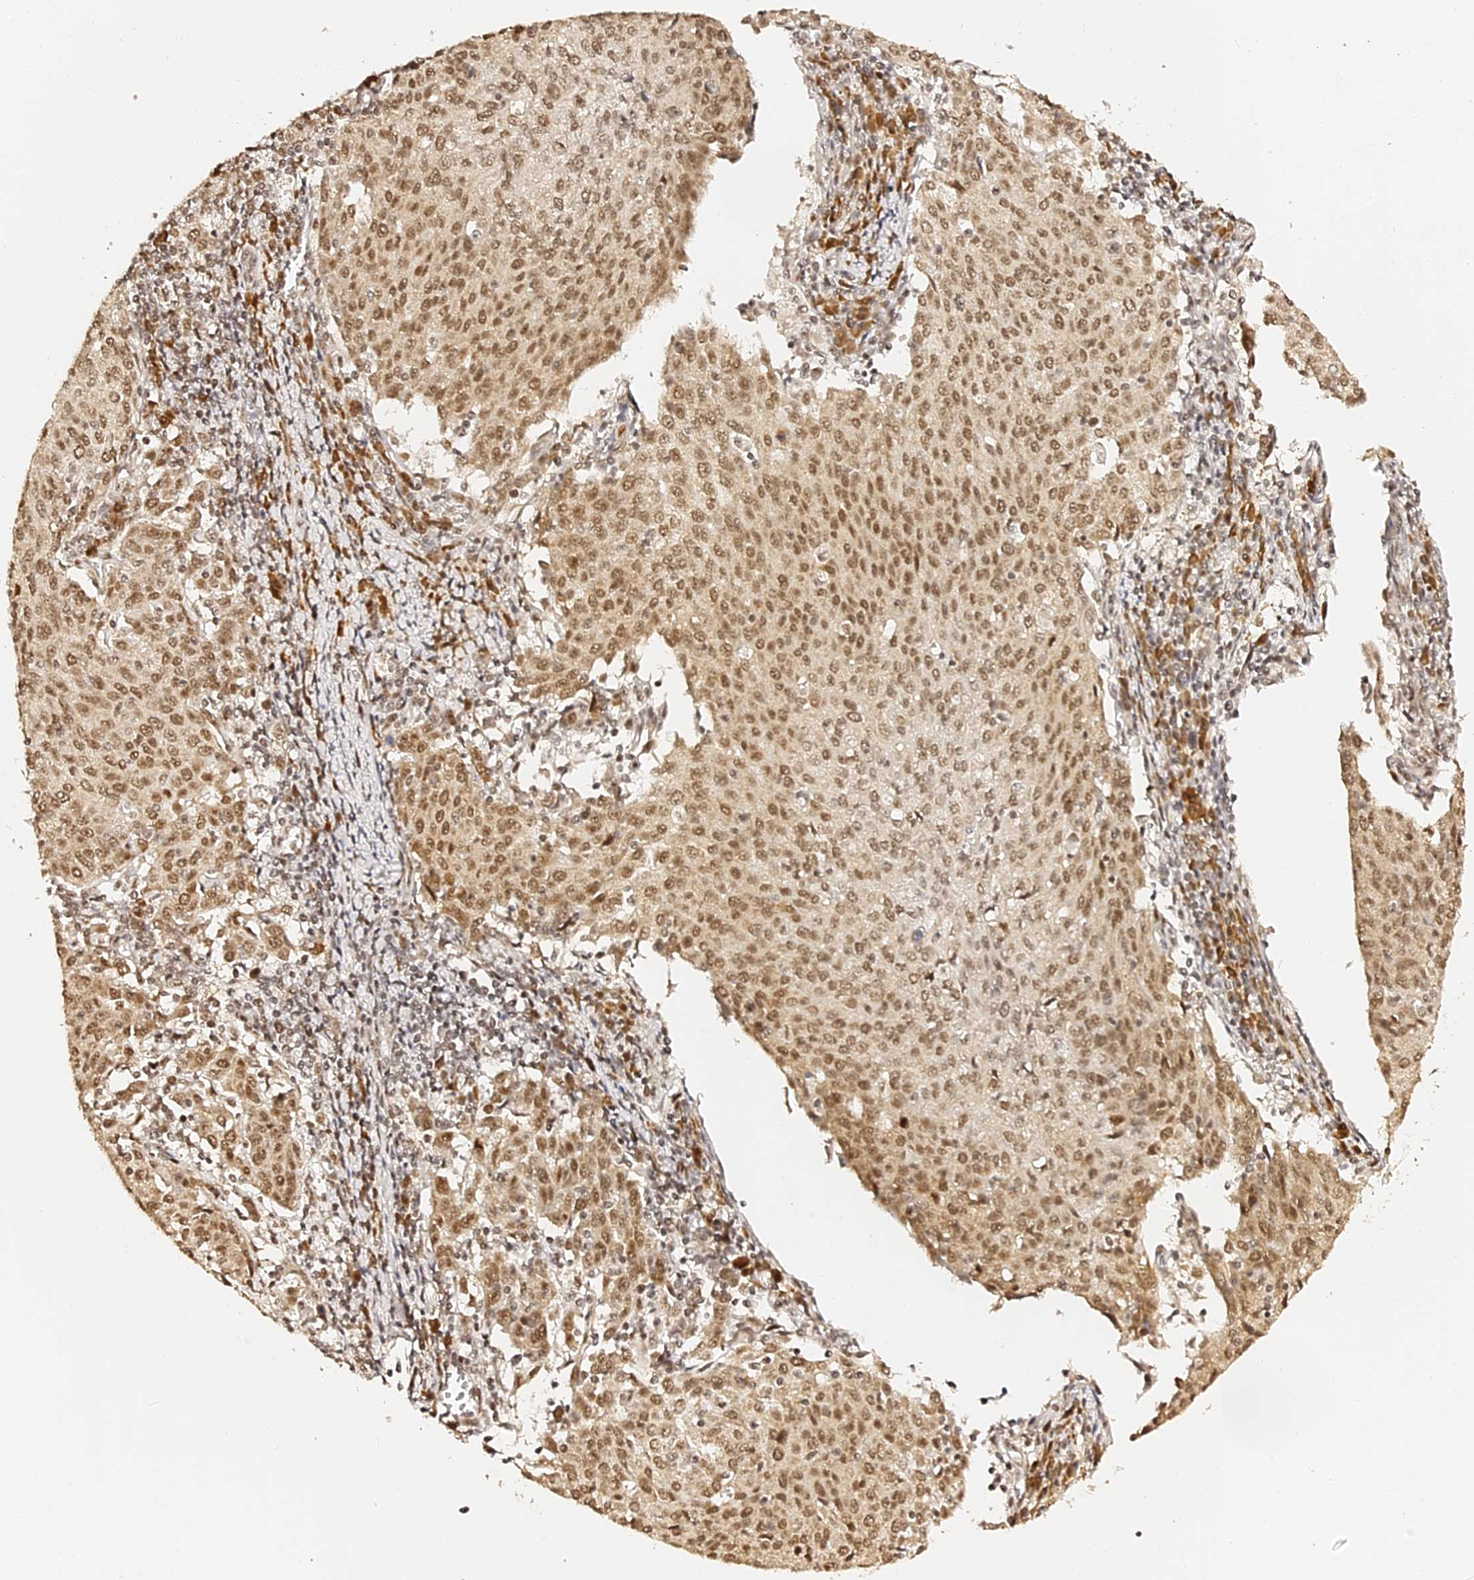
{"staining": {"intensity": "moderate", "quantity": ">75%", "location": "nuclear"}, "tissue": "cervical cancer", "cell_type": "Tumor cells", "image_type": "cancer", "snomed": [{"axis": "morphology", "description": "Squamous cell carcinoma, NOS"}, {"axis": "topography", "description": "Cervix"}], "caption": "This is a photomicrograph of immunohistochemistry (IHC) staining of cervical squamous cell carcinoma, which shows moderate positivity in the nuclear of tumor cells.", "gene": "MCRS1", "patient": {"sex": "female", "age": 46}}